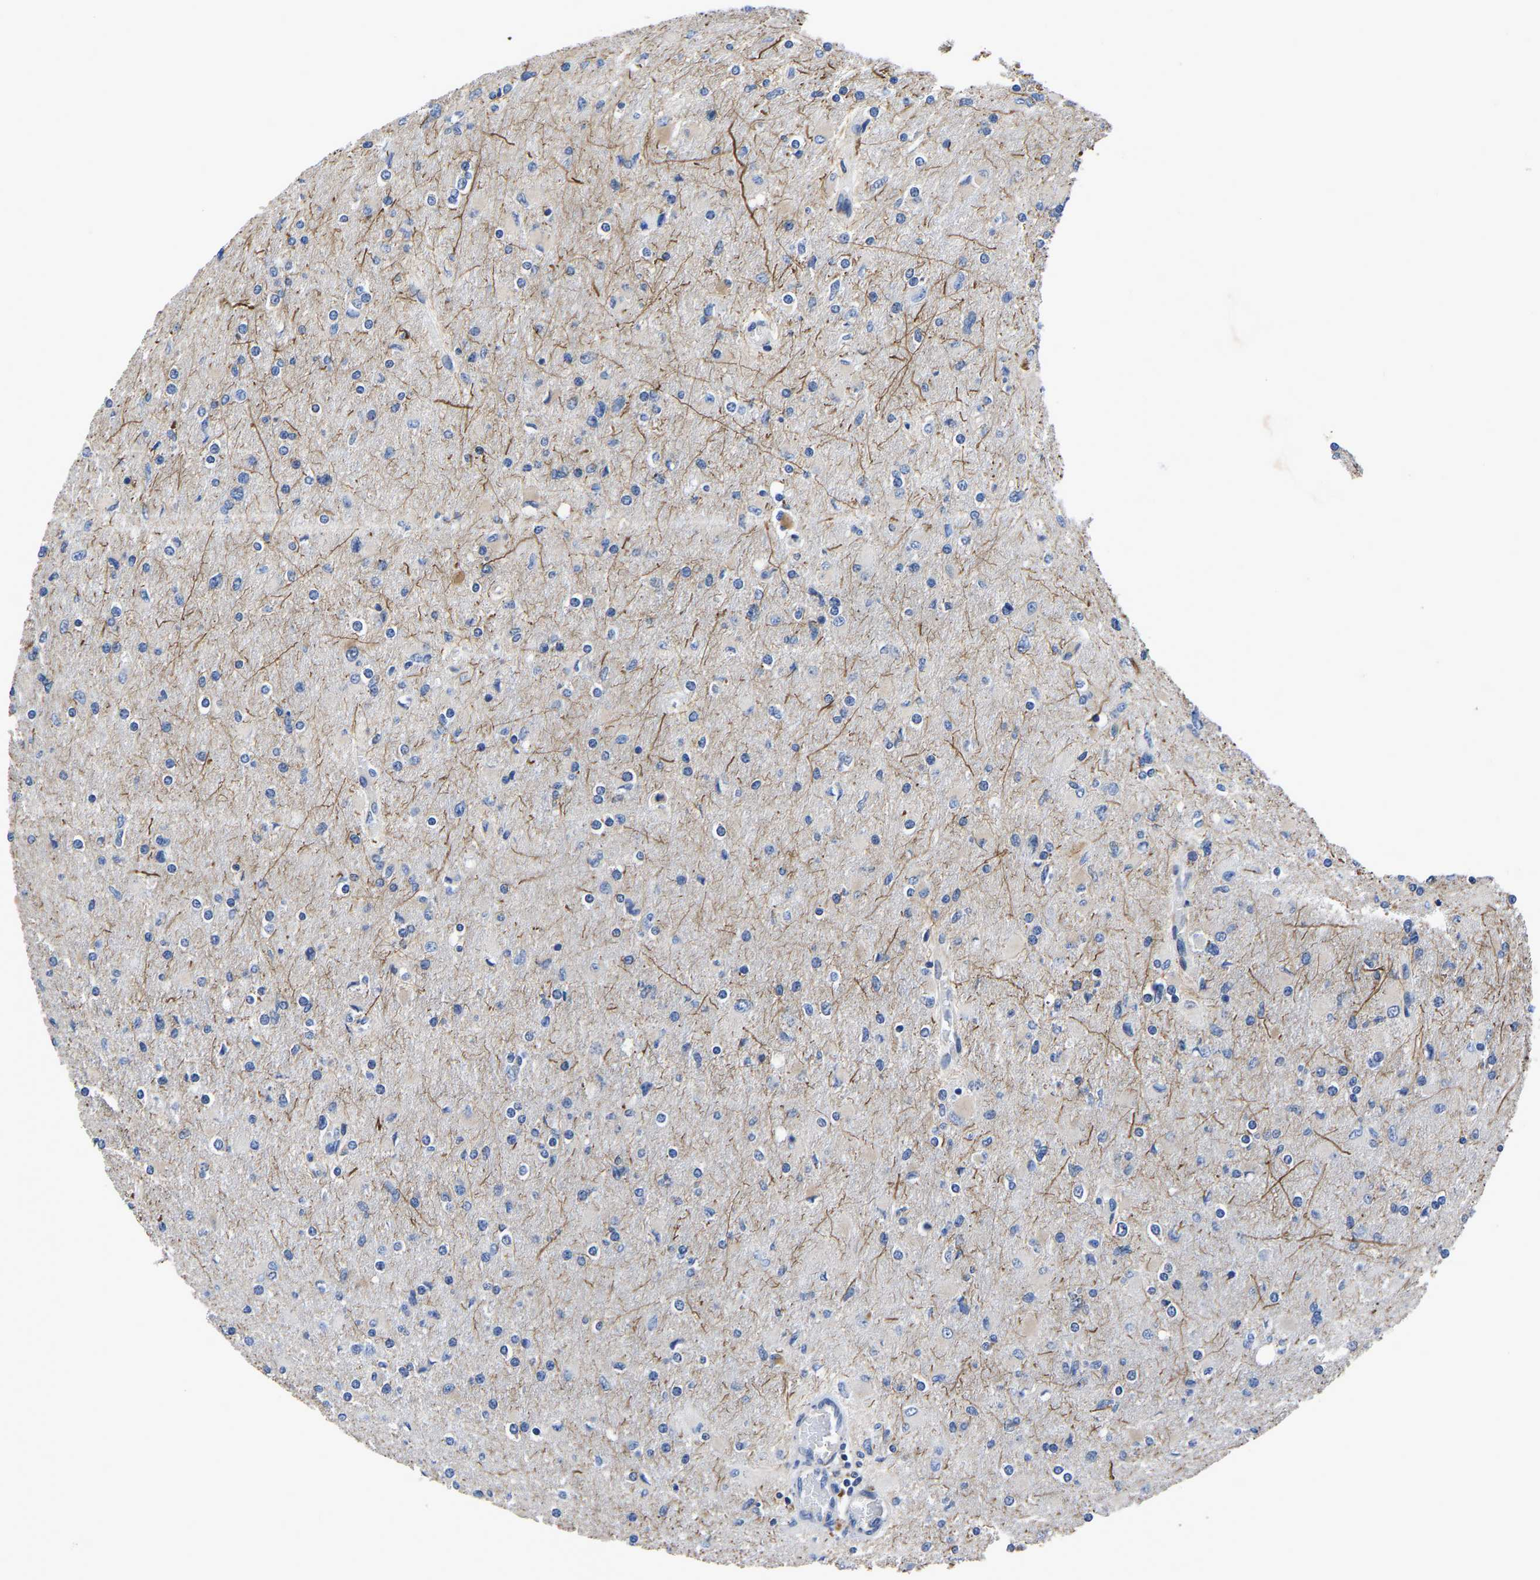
{"staining": {"intensity": "negative", "quantity": "none", "location": "none"}, "tissue": "glioma", "cell_type": "Tumor cells", "image_type": "cancer", "snomed": [{"axis": "morphology", "description": "Glioma, malignant, High grade"}, {"axis": "topography", "description": "Cerebral cortex"}], "caption": "The IHC micrograph has no significant positivity in tumor cells of malignant high-grade glioma tissue.", "gene": "PDLIM7", "patient": {"sex": "female", "age": 36}}